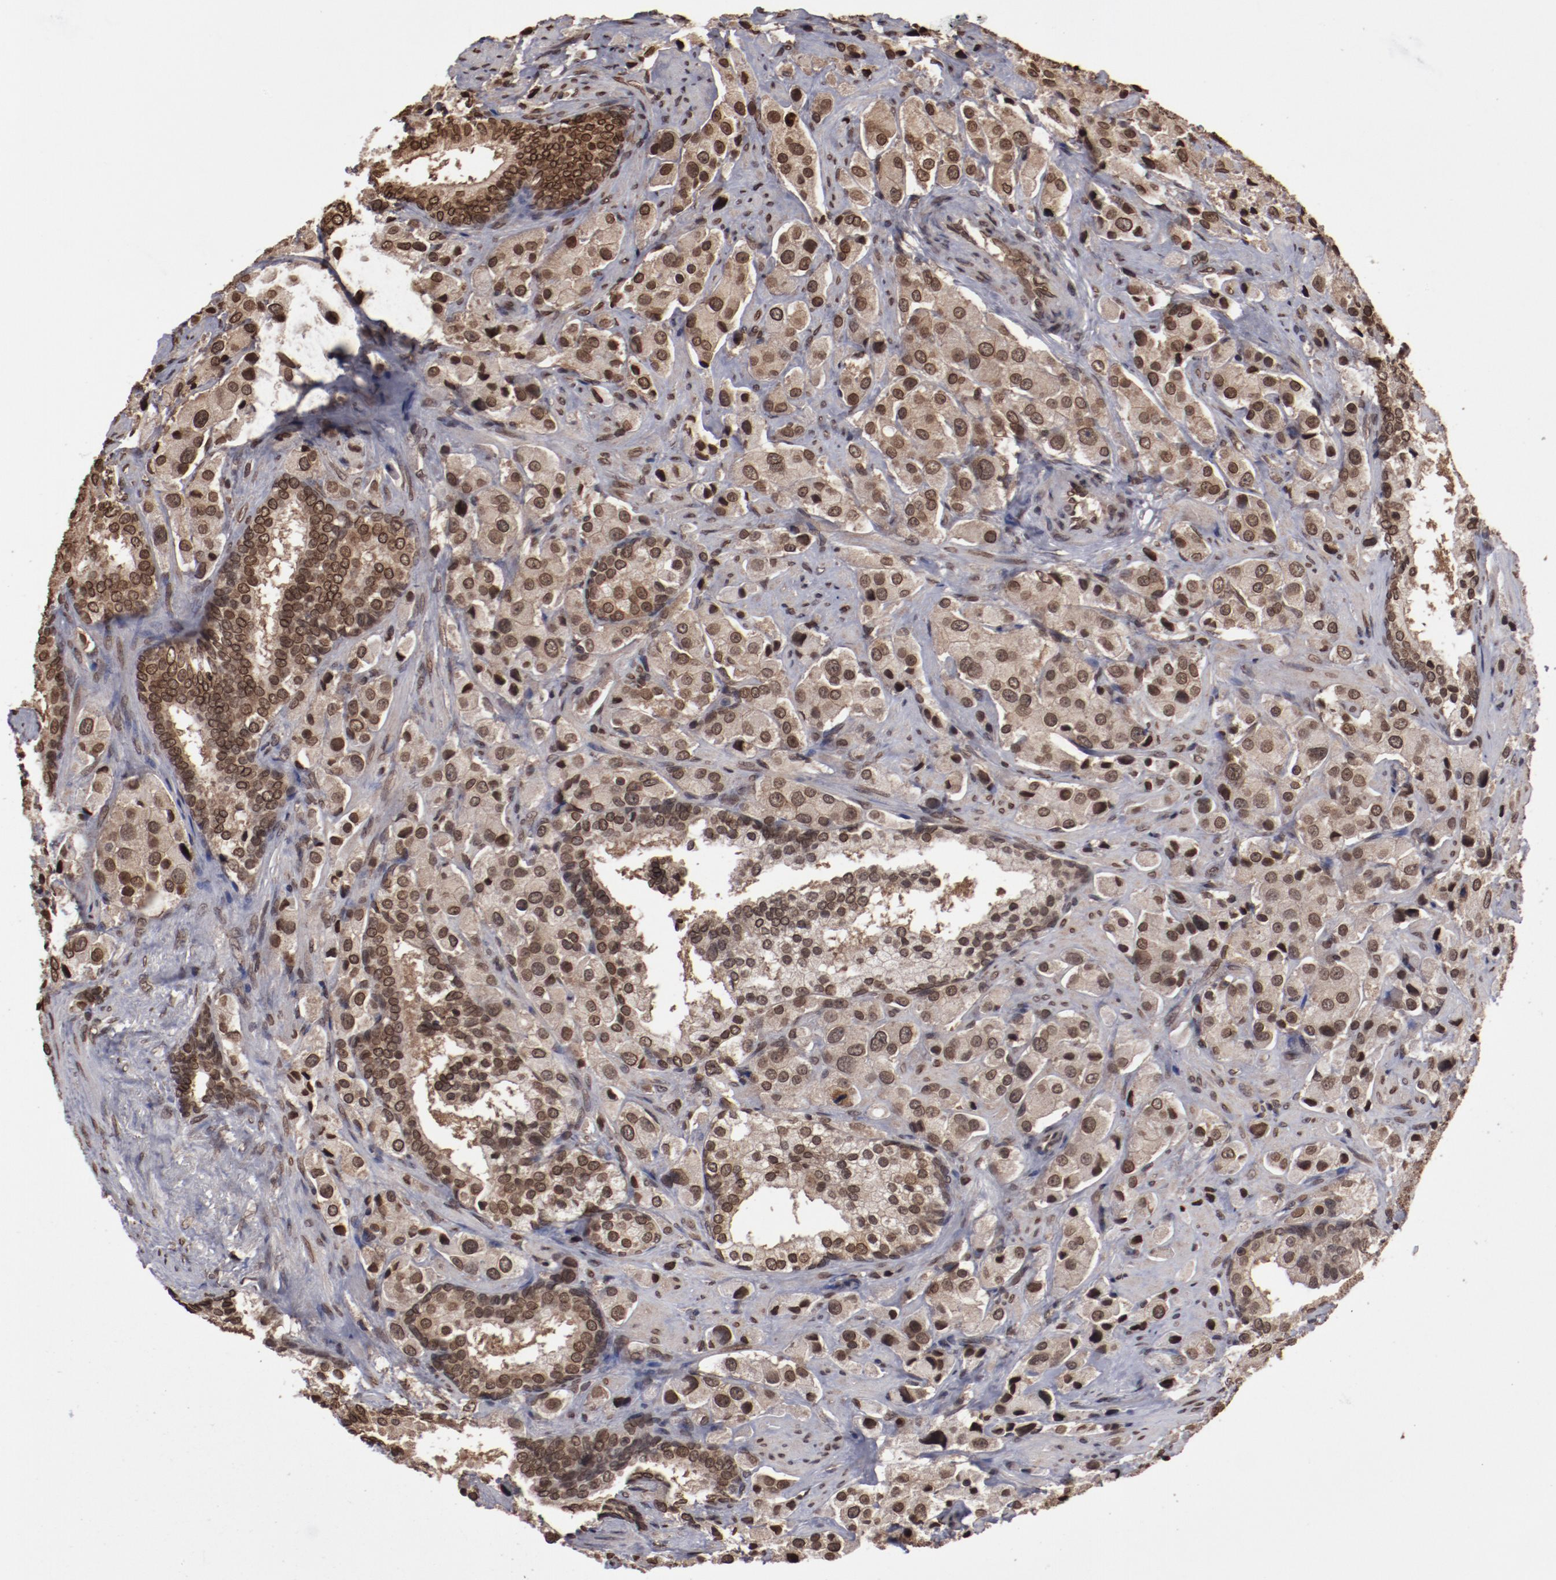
{"staining": {"intensity": "strong", "quantity": ">75%", "location": "nuclear"}, "tissue": "prostate cancer", "cell_type": "Tumor cells", "image_type": "cancer", "snomed": [{"axis": "morphology", "description": "Adenocarcinoma, Medium grade"}, {"axis": "topography", "description": "Prostate"}], "caption": "Brown immunohistochemical staining in human medium-grade adenocarcinoma (prostate) demonstrates strong nuclear positivity in about >75% of tumor cells.", "gene": "AKT1", "patient": {"sex": "male", "age": 70}}